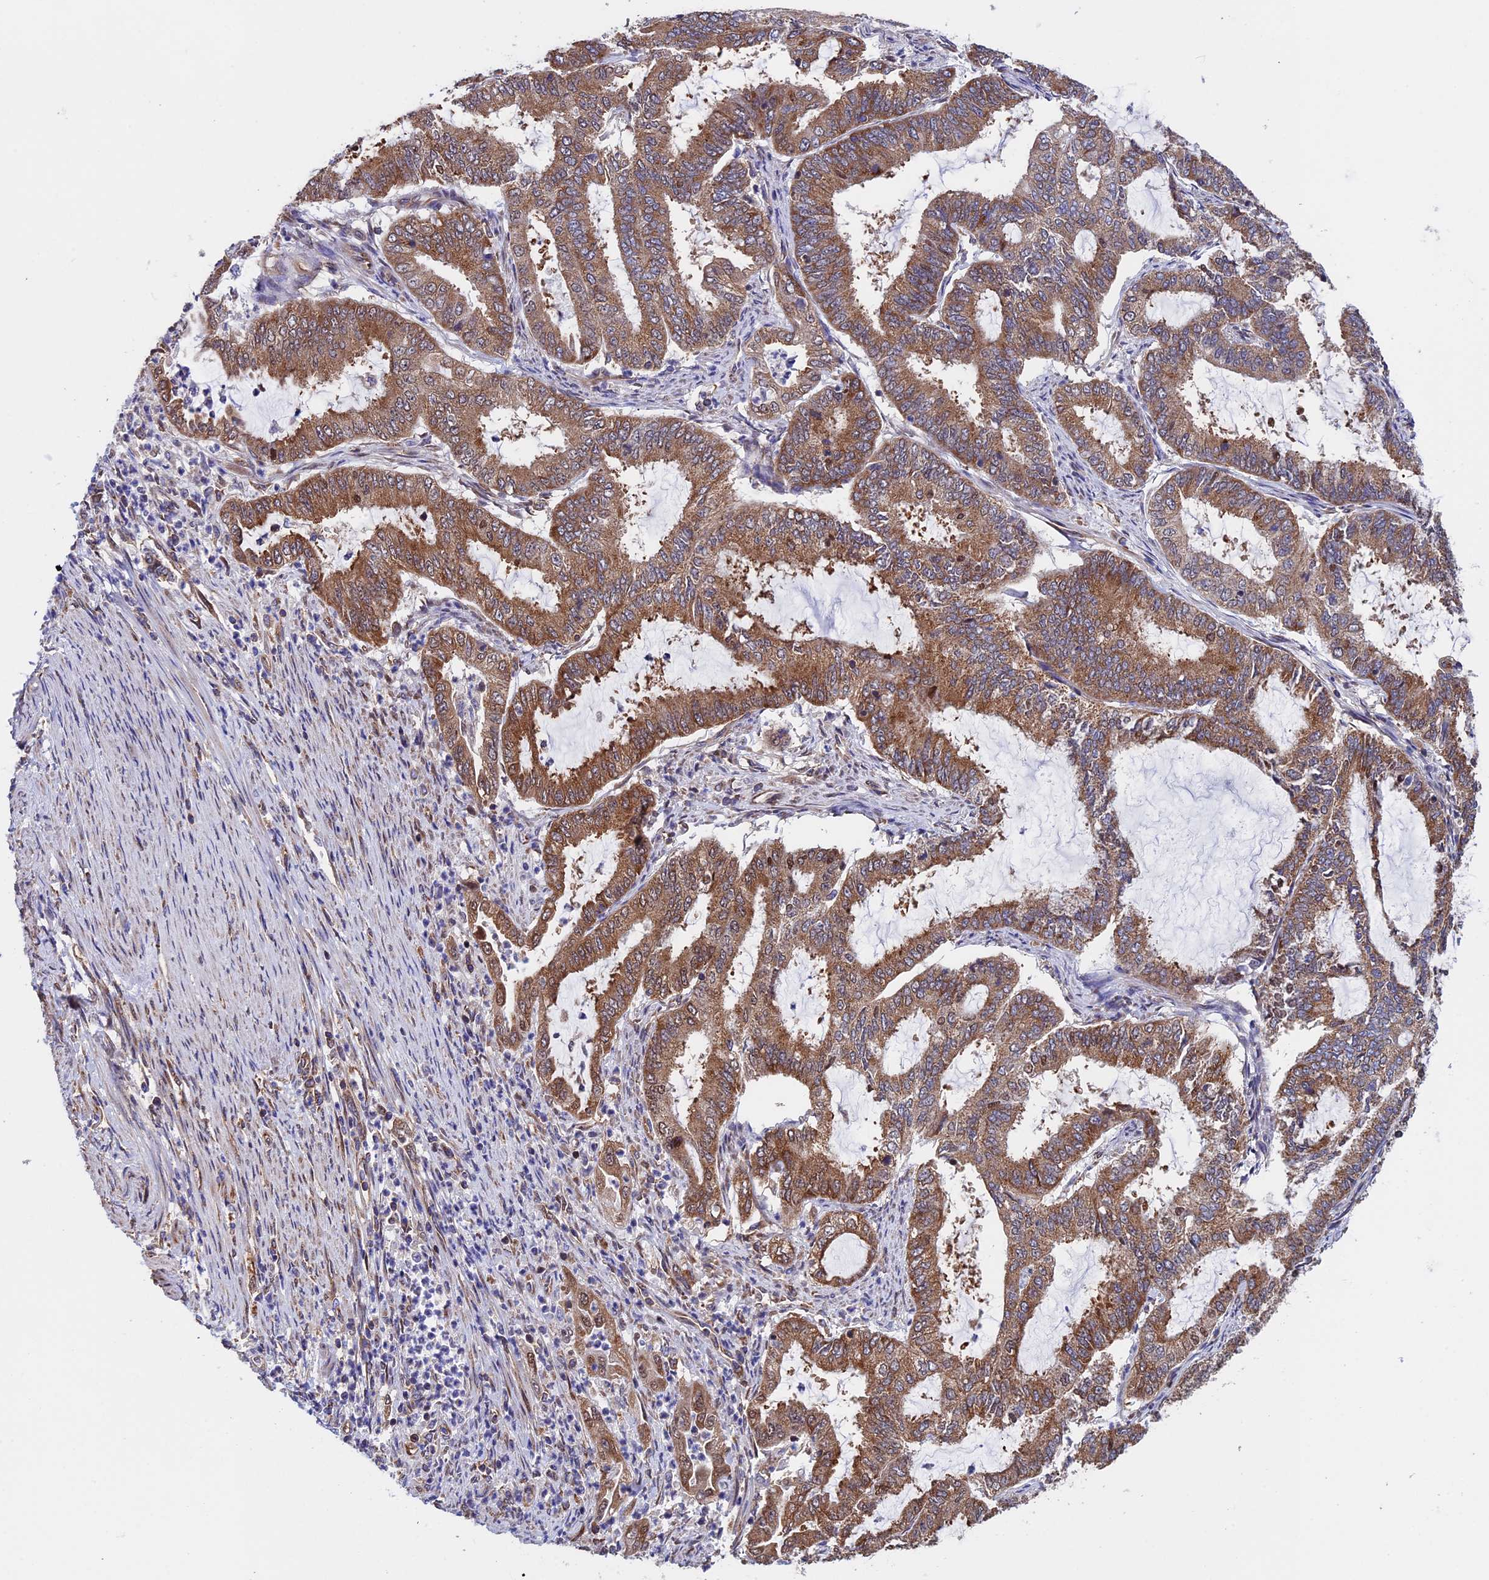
{"staining": {"intensity": "moderate", "quantity": ">75%", "location": "cytoplasmic/membranous"}, "tissue": "endometrial cancer", "cell_type": "Tumor cells", "image_type": "cancer", "snomed": [{"axis": "morphology", "description": "Adenocarcinoma, NOS"}, {"axis": "topography", "description": "Endometrium"}], "caption": "High-power microscopy captured an immunohistochemistry (IHC) histopathology image of adenocarcinoma (endometrial), revealing moderate cytoplasmic/membranous expression in about >75% of tumor cells.", "gene": "SLC9A5", "patient": {"sex": "female", "age": 51}}